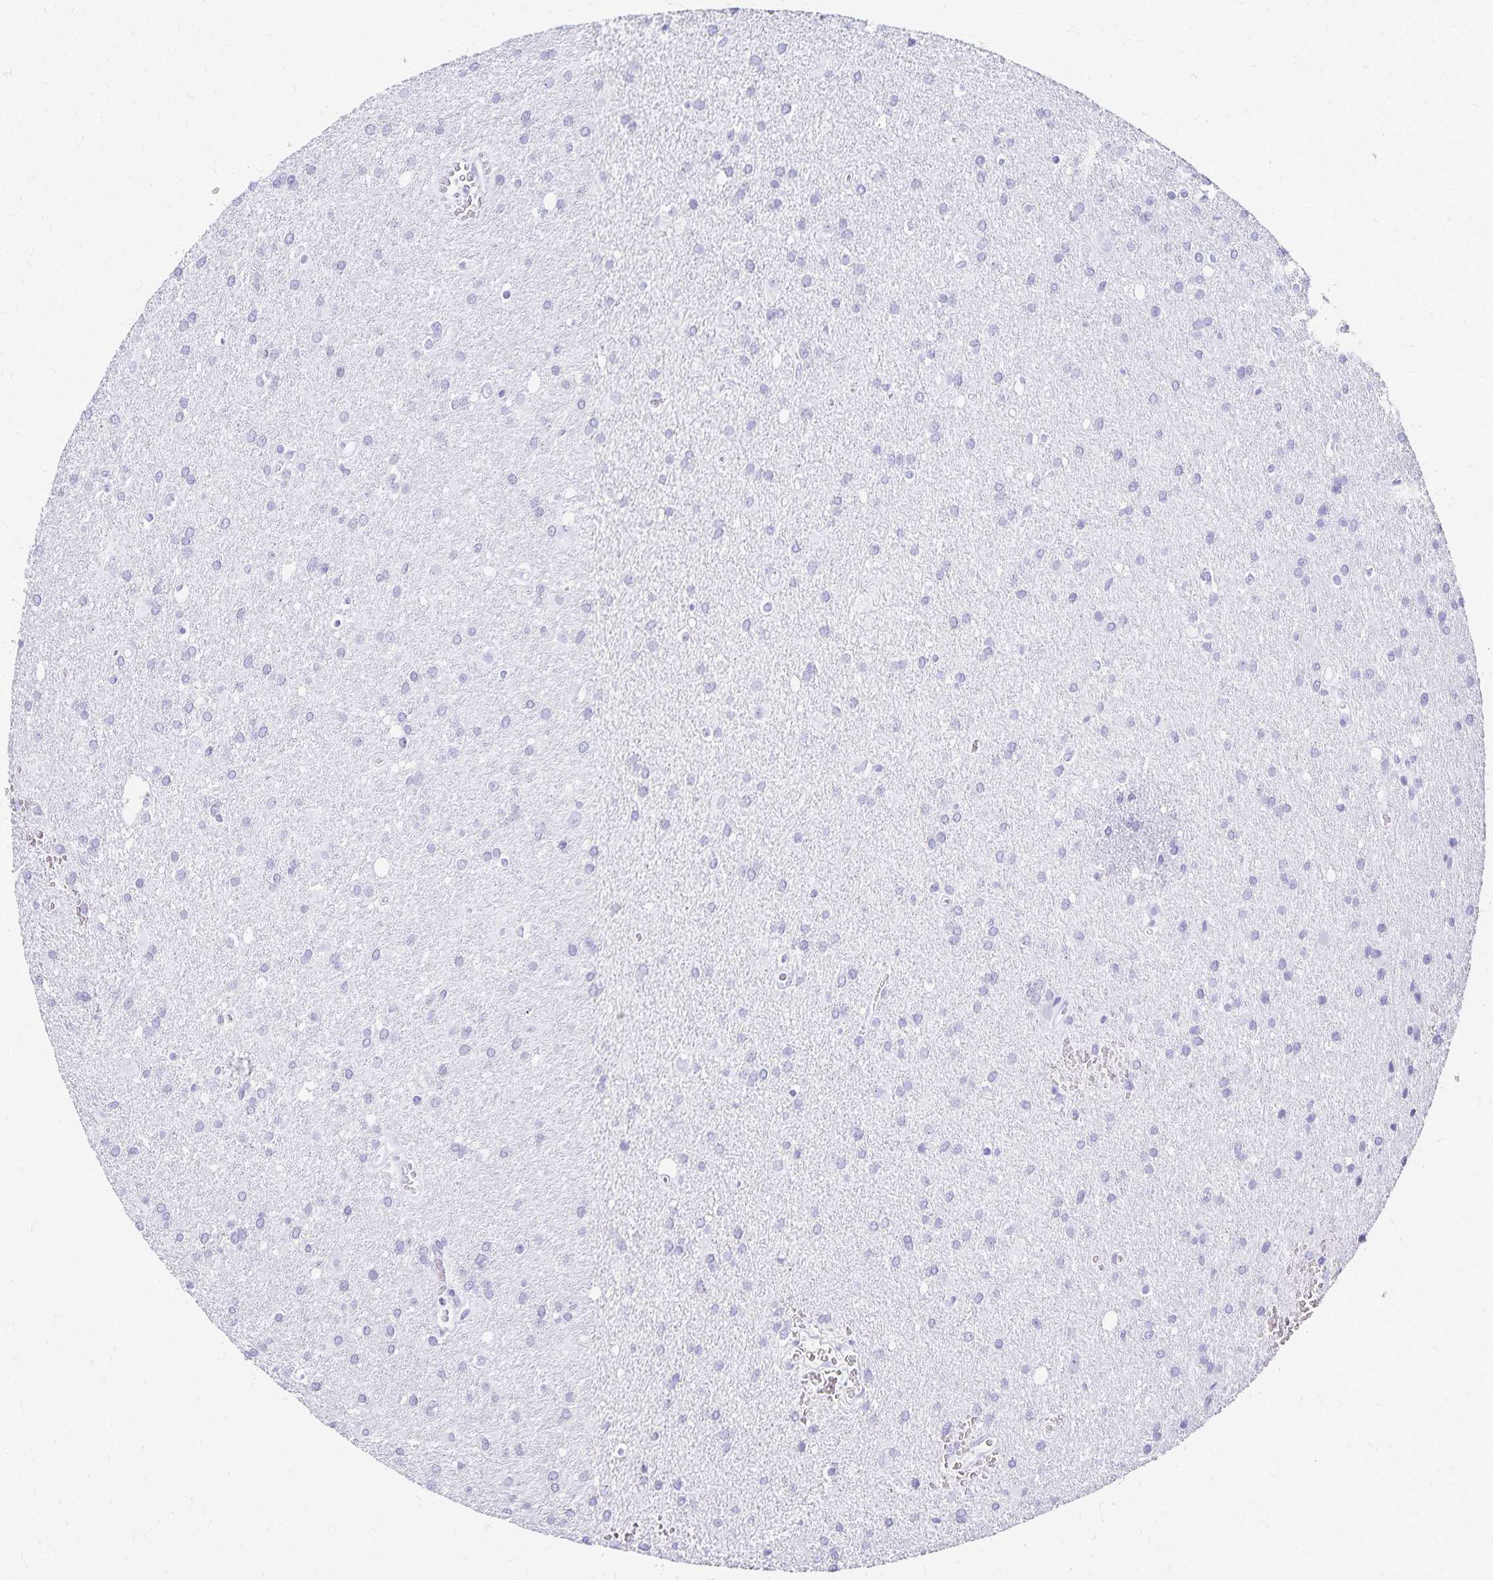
{"staining": {"intensity": "negative", "quantity": "none", "location": "none"}, "tissue": "glioma", "cell_type": "Tumor cells", "image_type": "cancer", "snomed": [{"axis": "morphology", "description": "Glioma, malignant, Low grade"}, {"axis": "topography", "description": "Brain"}], "caption": "IHC of glioma exhibits no staining in tumor cells. The staining is performed using DAB (3,3'-diaminobenzidine) brown chromogen with nuclei counter-stained in using hematoxylin.", "gene": "LIN28B", "patient": {"sex": "male", "age": 66}}